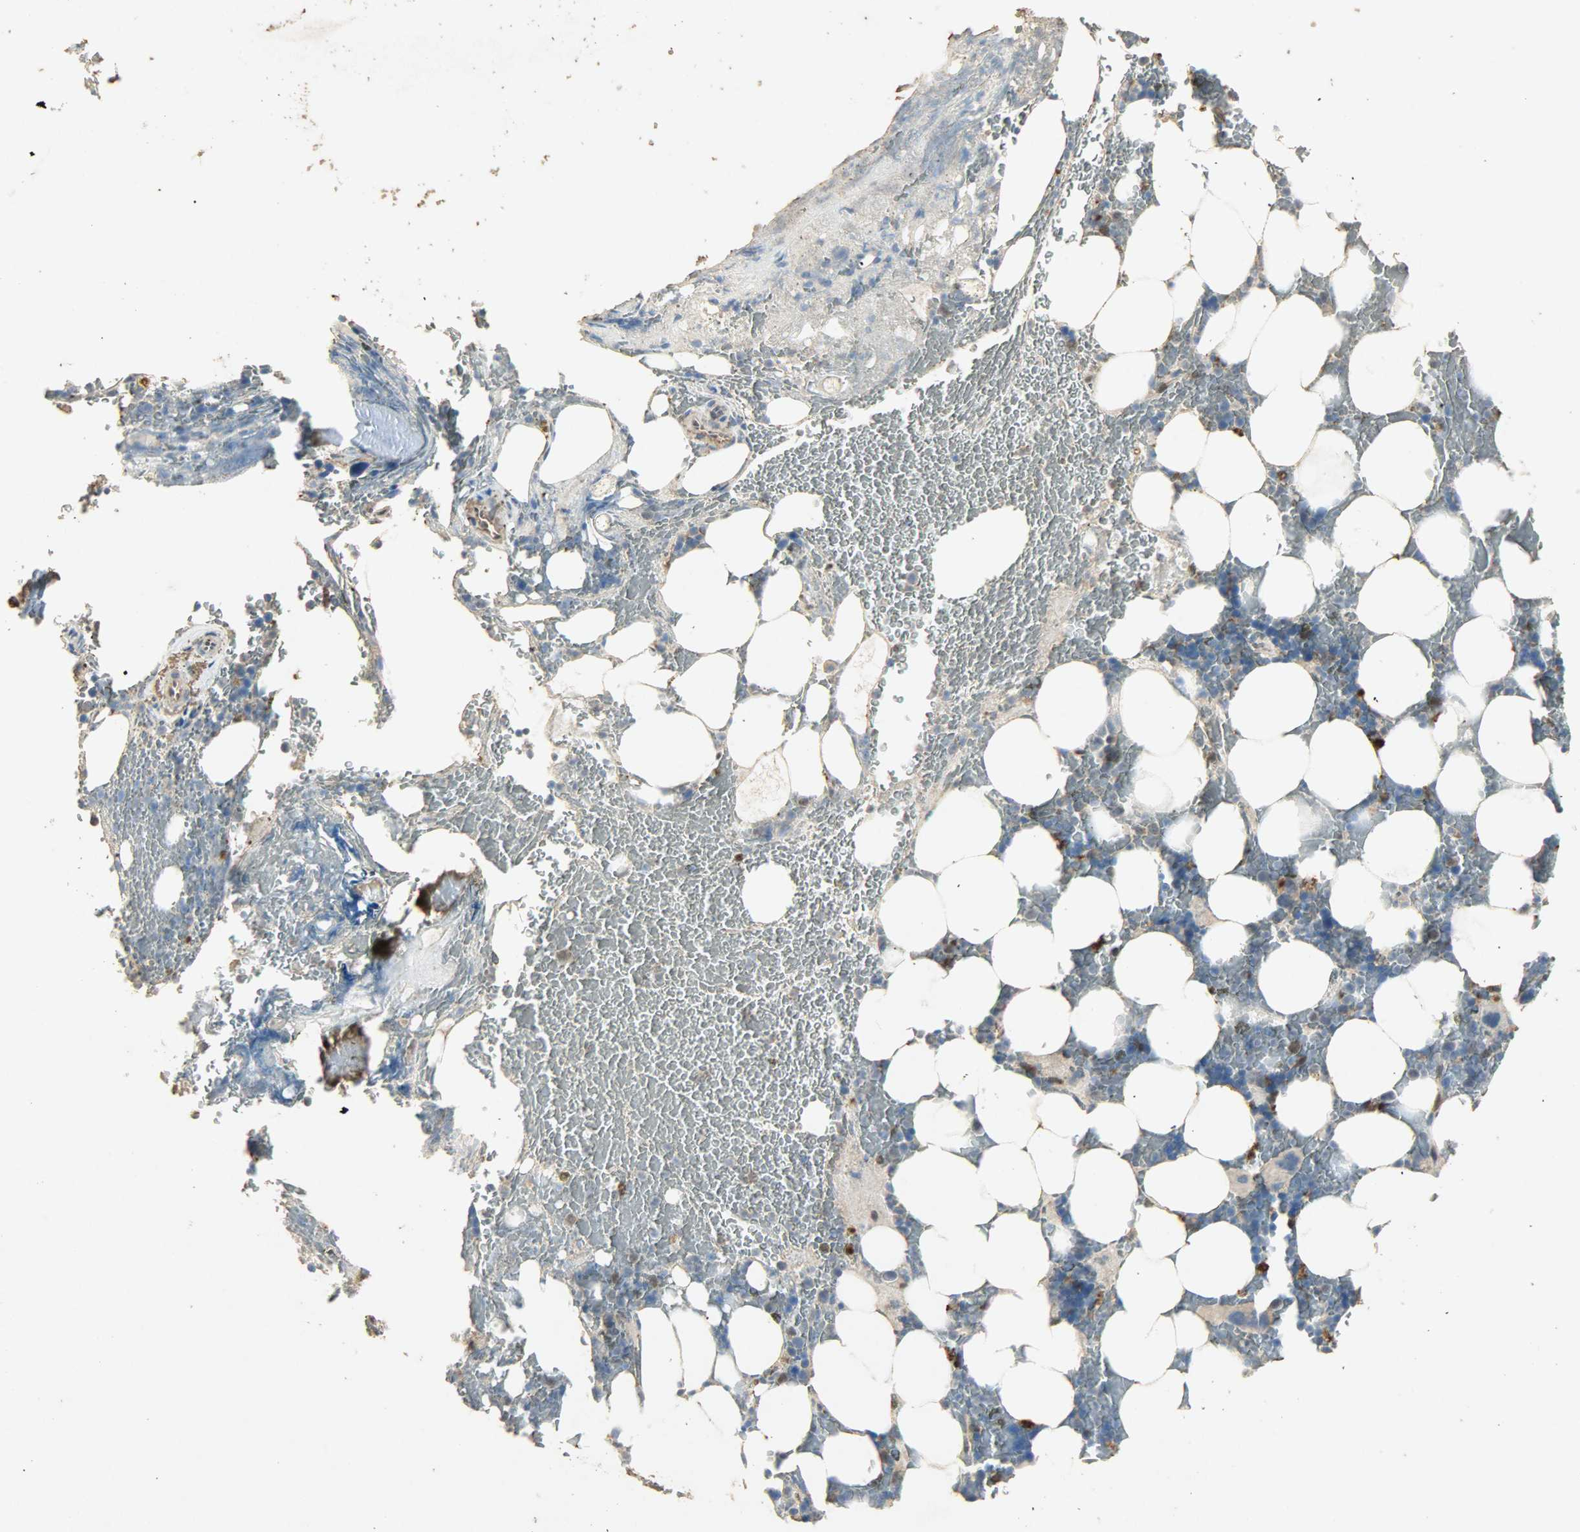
{"staining": {"intensity": "moderate", "quantity": "<25%", "location": "cytoplasmic/membranous"}, "tissue": "bone marrow", "cell_type": "Hematopoietic cells", "image_type": "normal", "snomed": [{"axis": "morphology", "description": "Normal tissue, NOS"}, {"axis": "topography", "description": "Bone marrow"}], "caption": "Immunohistochemical staining of benign bone marrow demonstrates moderate cytoplasmic/membranous protein positivity in approximately <25% of hematopoietic cells.", "gene": "ASB9", "patient": {"sex": "female", "age": 73}}